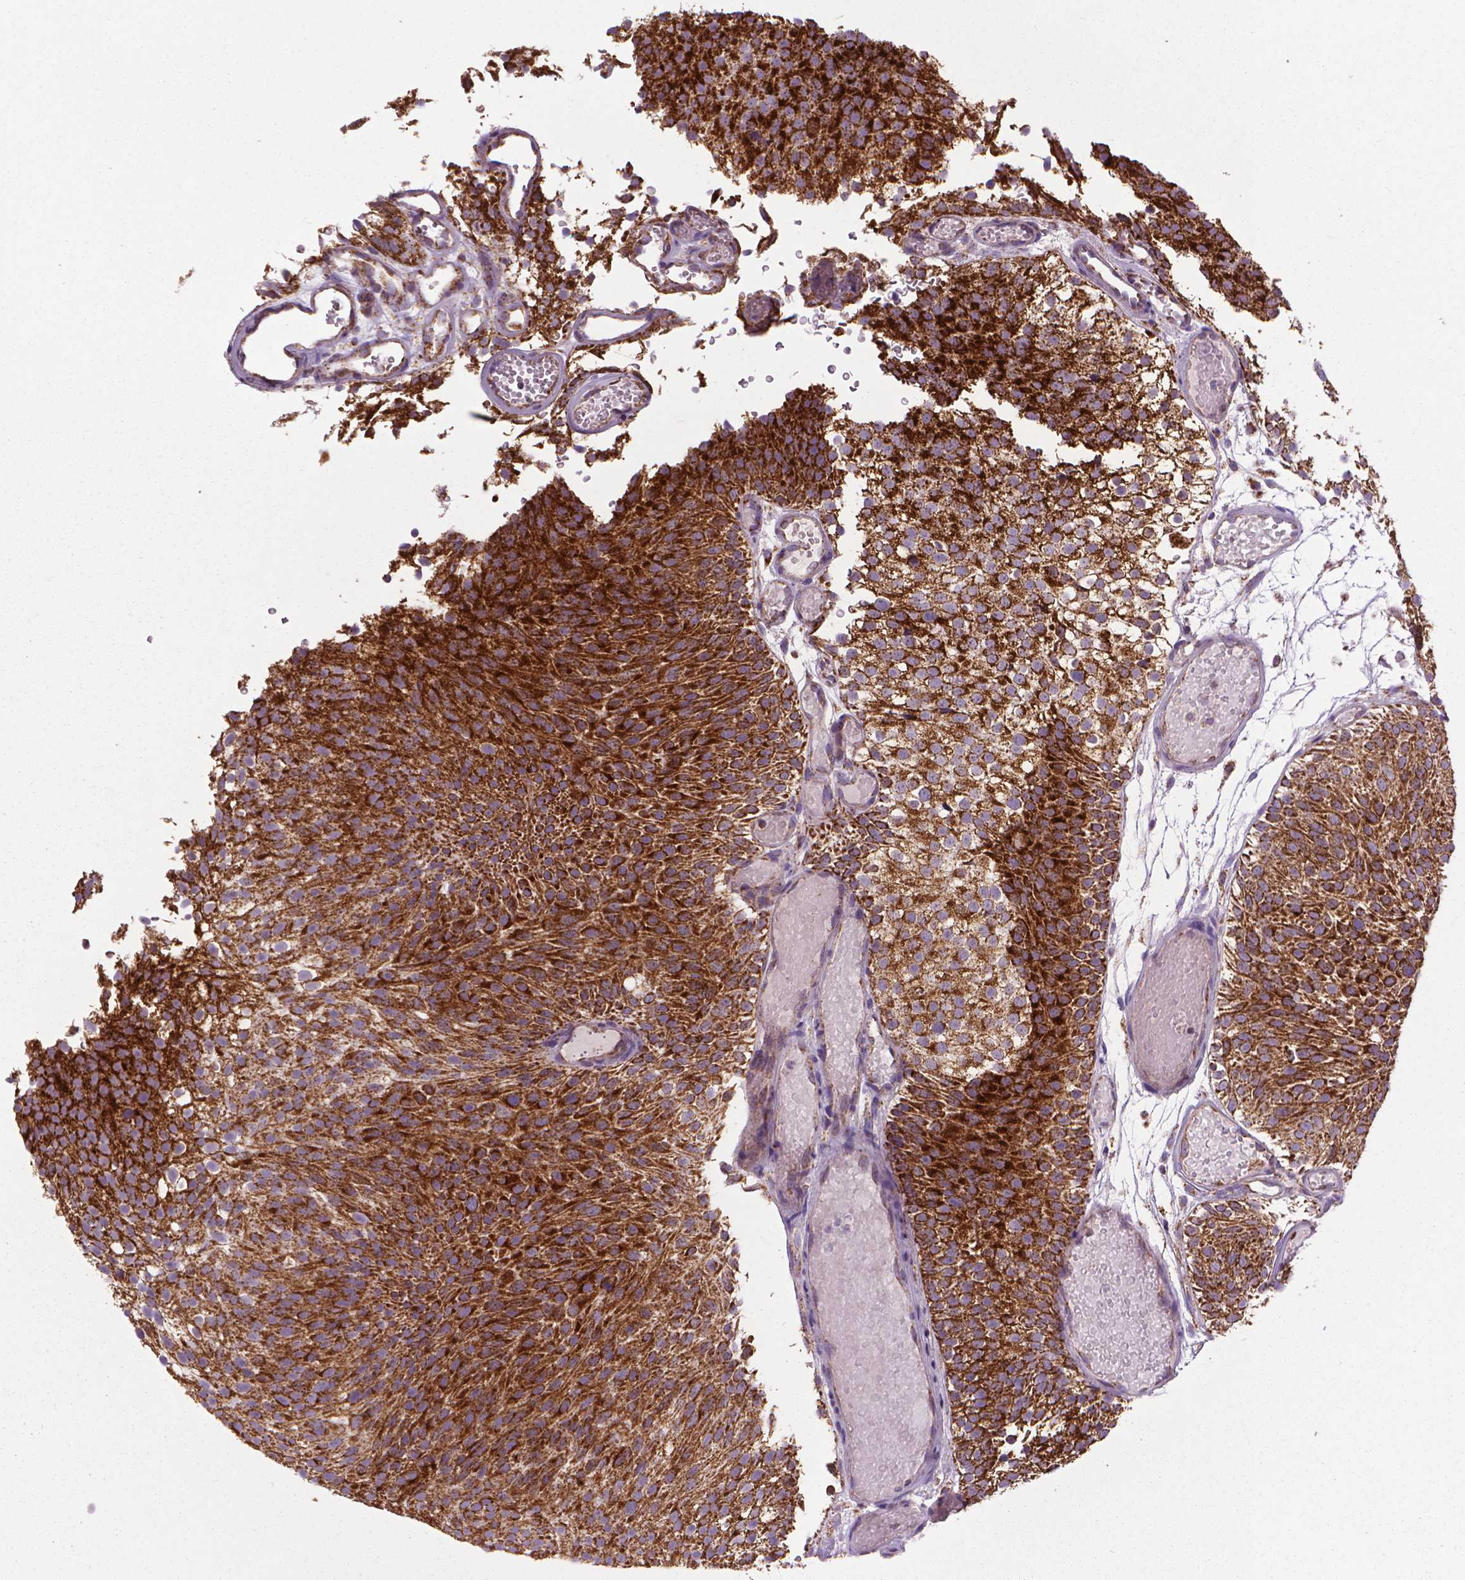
{"staining": {"intensity": "strong", "quantity": ">75%", "location": "cytoplasmic/membranous"}, "tissue": "urothelial cancer", "cell_type": "Tumor cells", "image_type": "cancer", "snomed": [{"axis": "morphology", "description": "Urothelial carcinoma, Low grade"}, {"axis": "topography", "description": "Urinary bladder"}], "caption": "Immunohistochemistry micrograph of urothelial cancer stained for a protein (brown), which reveals high levels of strong cytoplasmic/membranous staining in about >75% of tumor cells.", "gene": "VDAC1", "patient": {"sex": "male", "age": 78}}